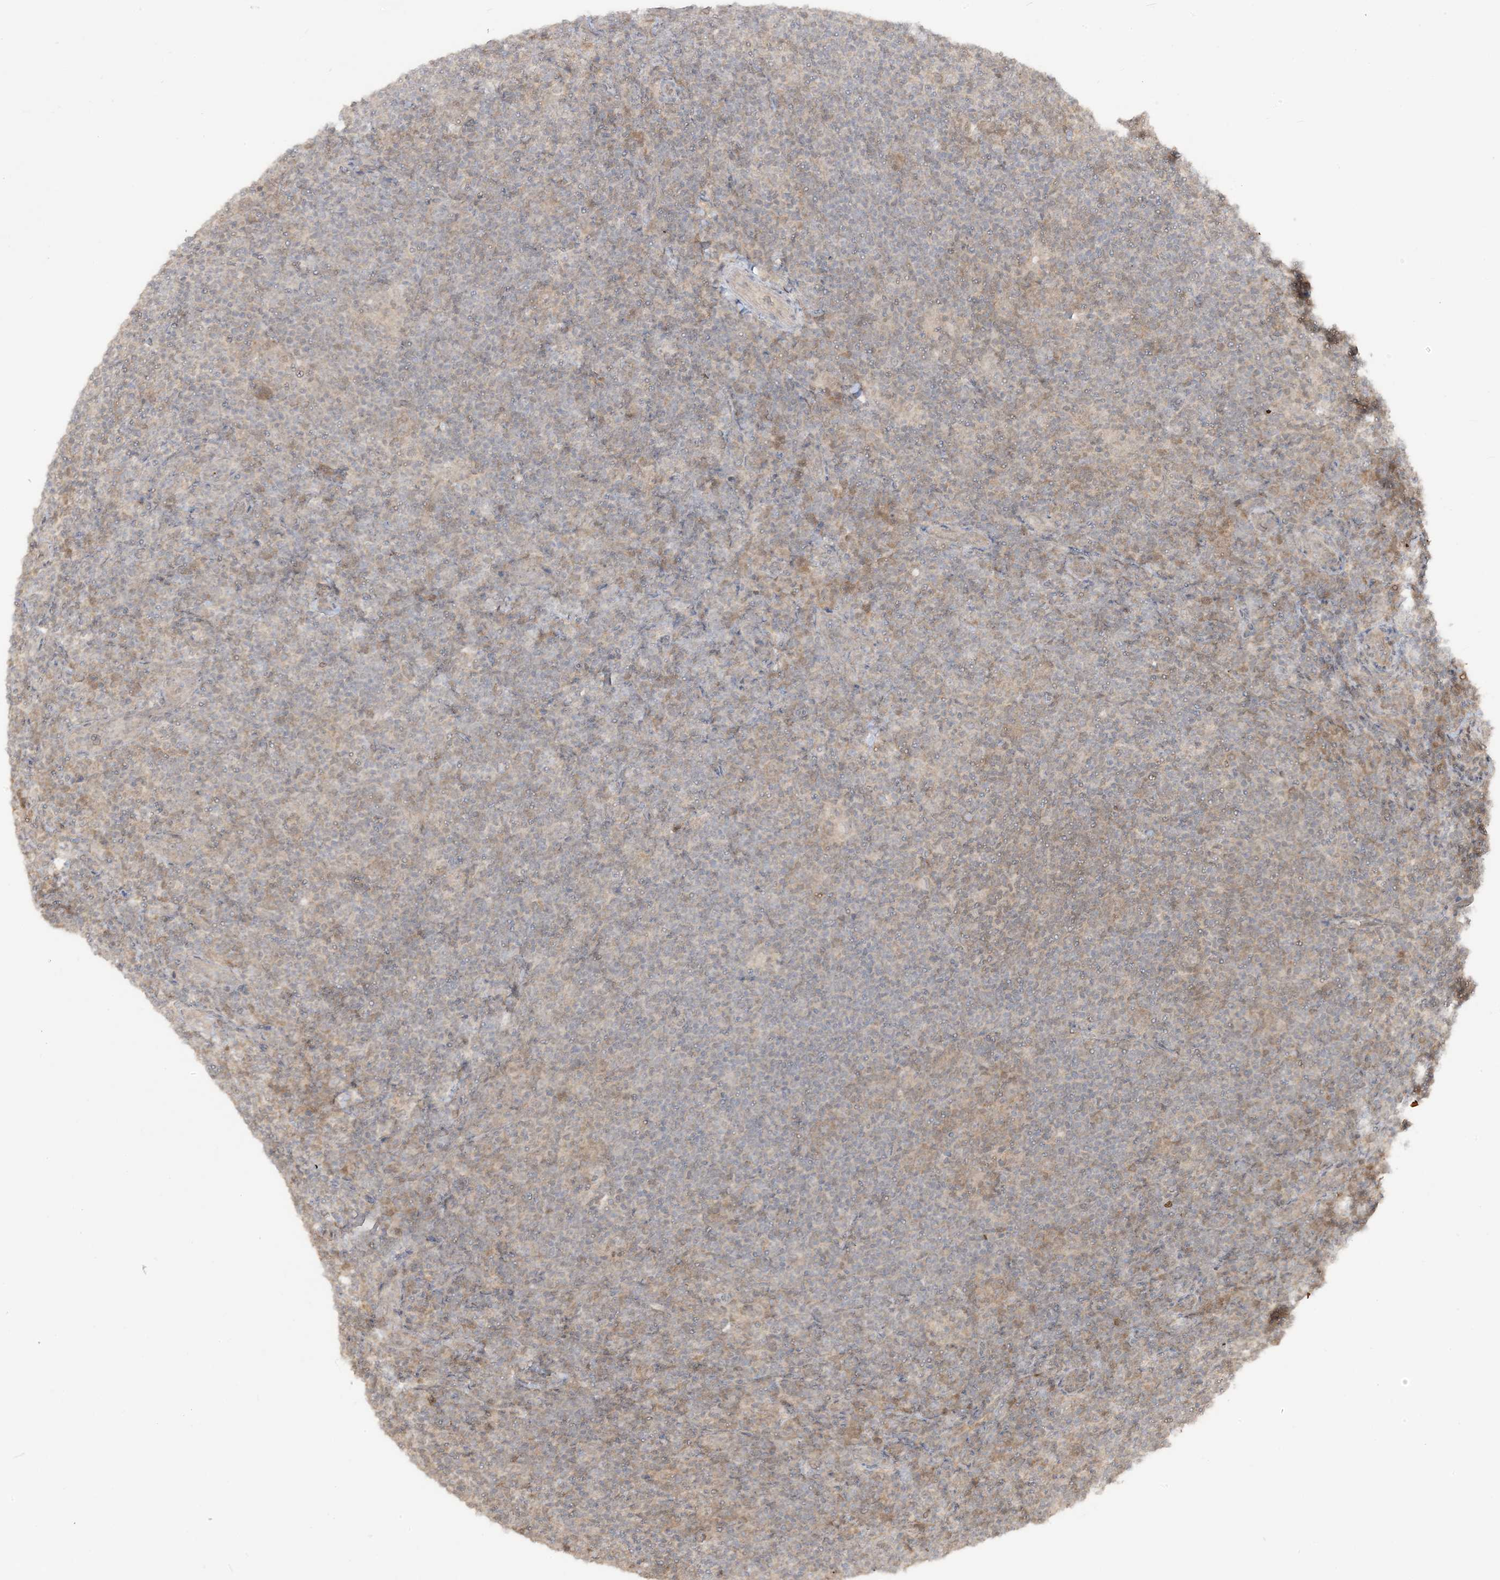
{"staining": {"intensity": "negative", "quantity": "none", "location": "none"}, "tissue": "lymphoma", "cell_type": "Tumor cells", "image_type": "cancer", "snomed": [{"axis": "morphology", "description": "Hodgkin's disease, NOS"}, {"axis": "topography", "description": "Lymph node"}], "caption": "Micrograph shows no protein expression in tumor cells of lymphoma tissue.", "gene": "TBCC", "patient": {"sex": "female", "age": 57}}